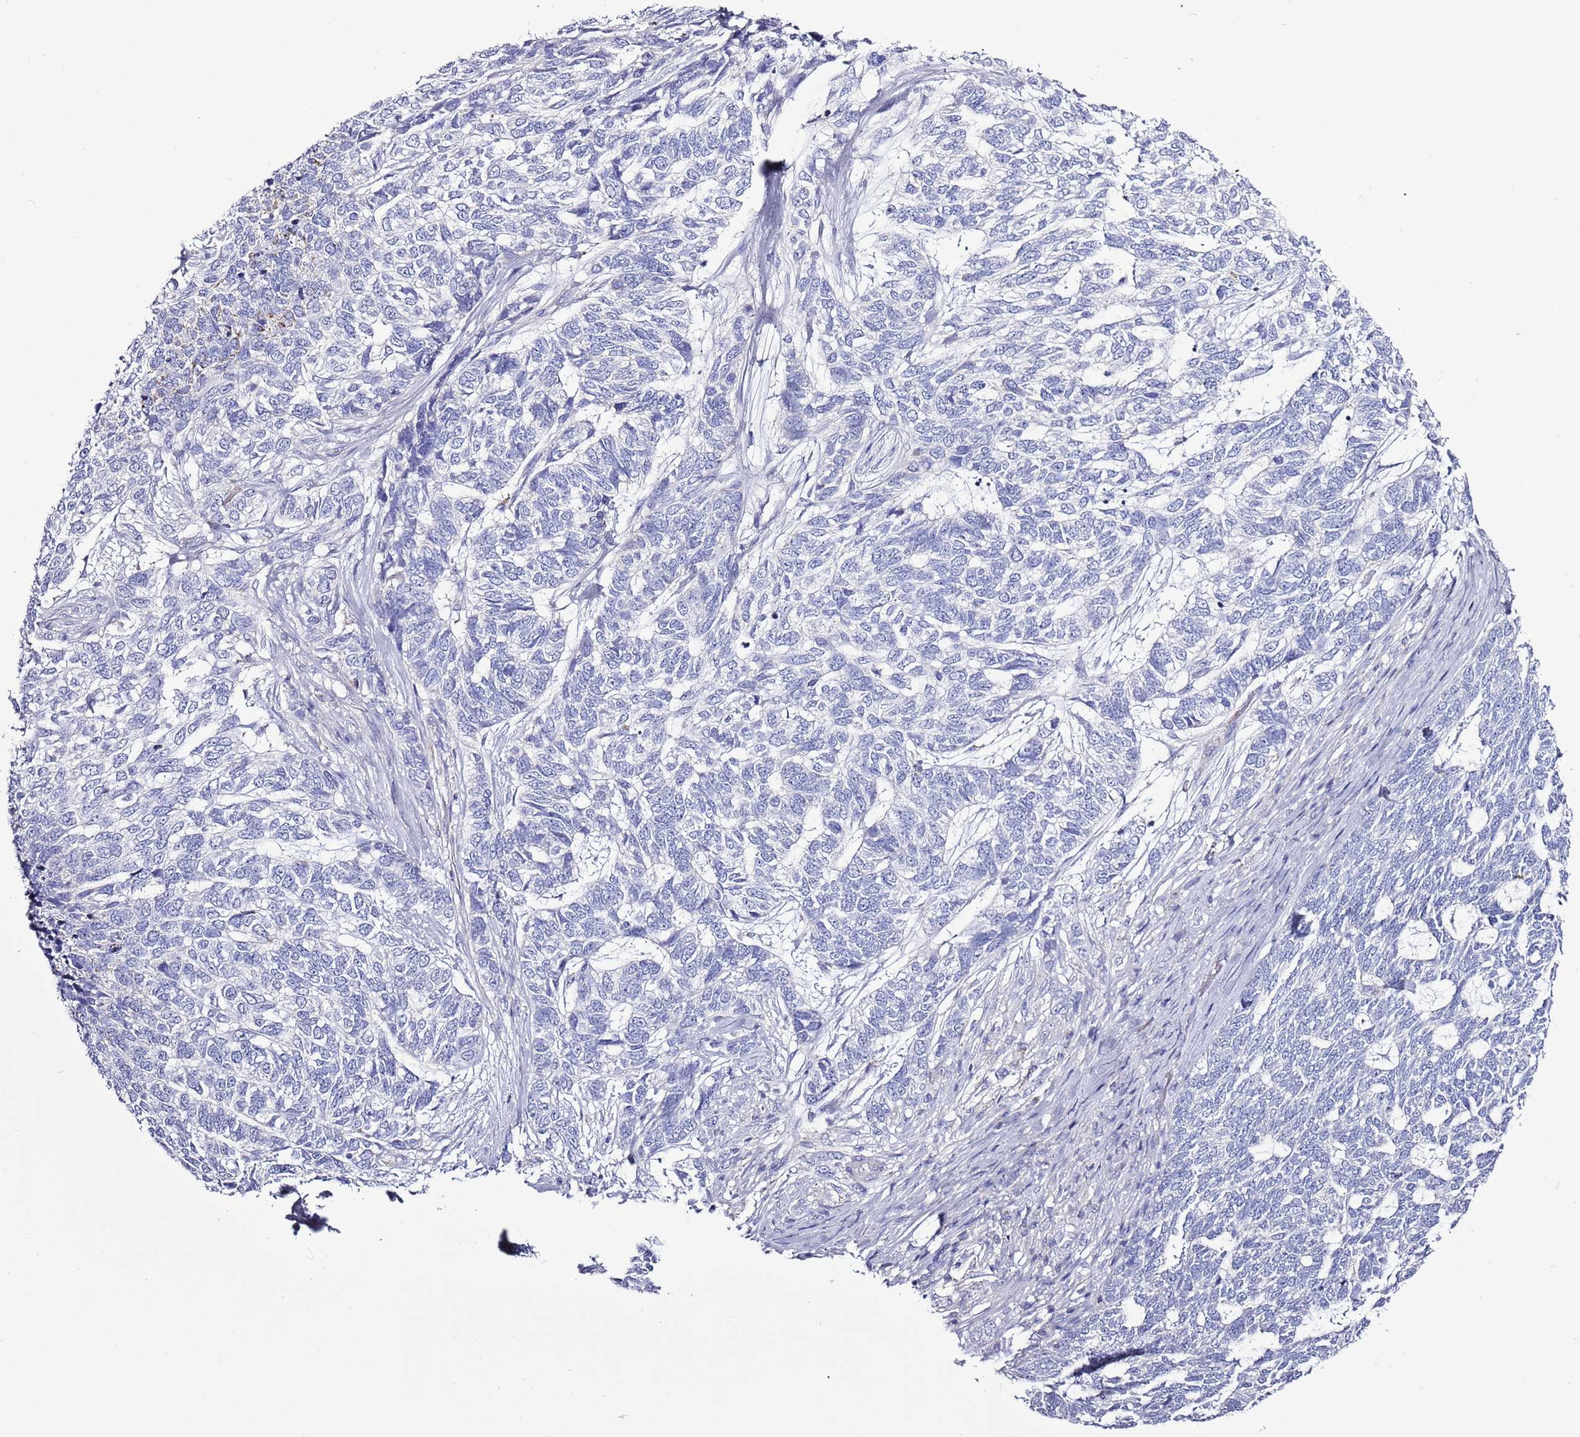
{"staining": {"intensity": "negative", "quantity": "none", "location": "none"}, "tissue": "skin cancer", "cell_type": "Tumor cells", "image_type": "cancer", "snomed": [{"axis": "morphology", "description": "Basal cell carcinoma"}, {"axis": "topography", "description": "Skin"}], "caption": "High power microscopy photomicrograph of an immunohistochemistry image of skin basal cell carcinoma, revealing no significant expression in tumor cells. The staining is performed using DAB (3,3'-diaminobenzidine) brown chromogen with nuclei counter-stained in using hematoxylin.", "gene": "SLC23A1", "patient": {"sex": "female", "age": 65}}